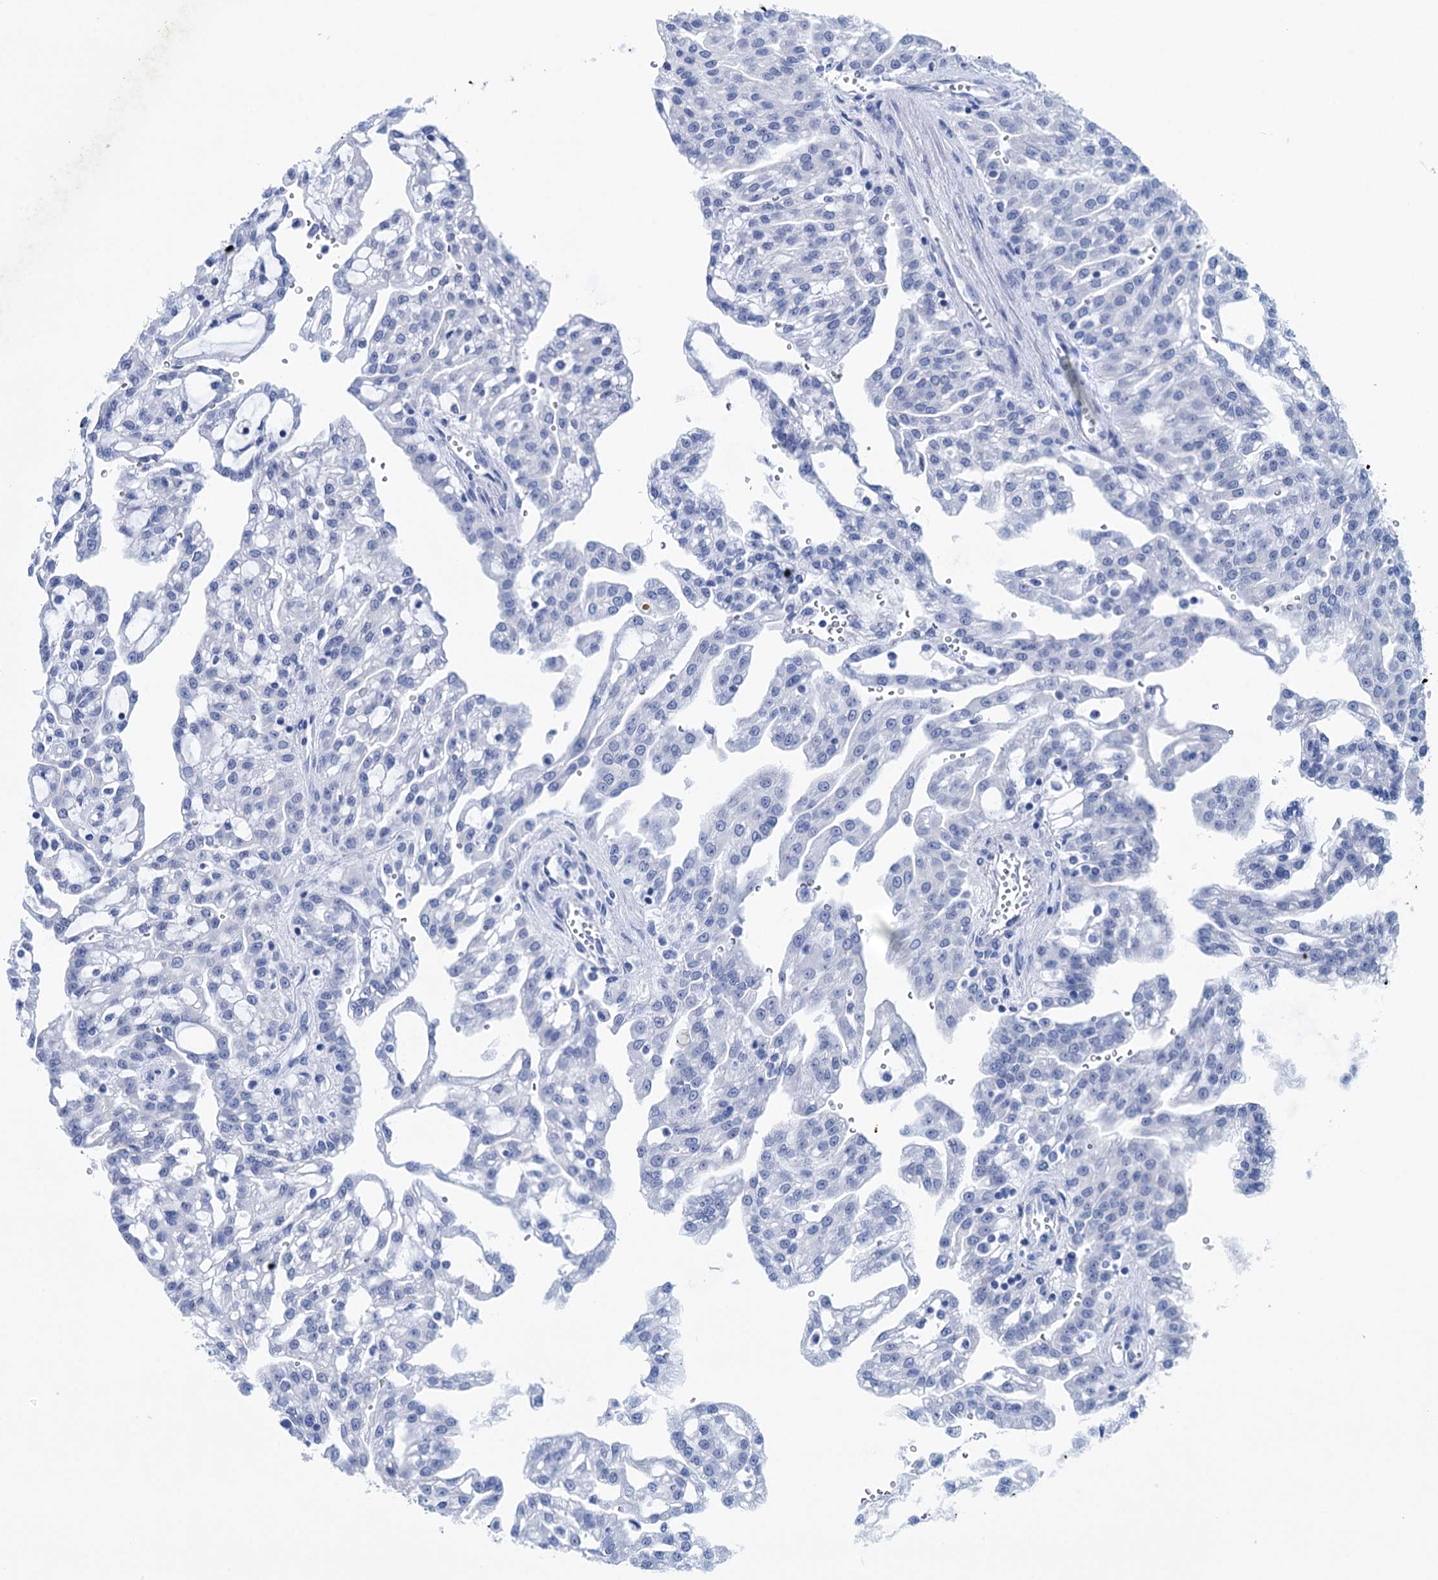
{"staining": {"intensity": "negative", "quantity": "none", "location": "none"}, "tissue": "renal cancer", "cell_type": "Tumor cells", "image_type": "cancer", "snomed": [{"axis": "morphology", "description": "Adenocarcinoma, NOS"}, {"axis": "topography", "description": "Kidney"}], "caption": "This is an immunohistochemistry (IHC) photomicrograph of renal cancer (adenocarcinoma). There is no staining in tumor cells.", "gene": "EYA4", "patient": {"sex": "male", "age": 63}}